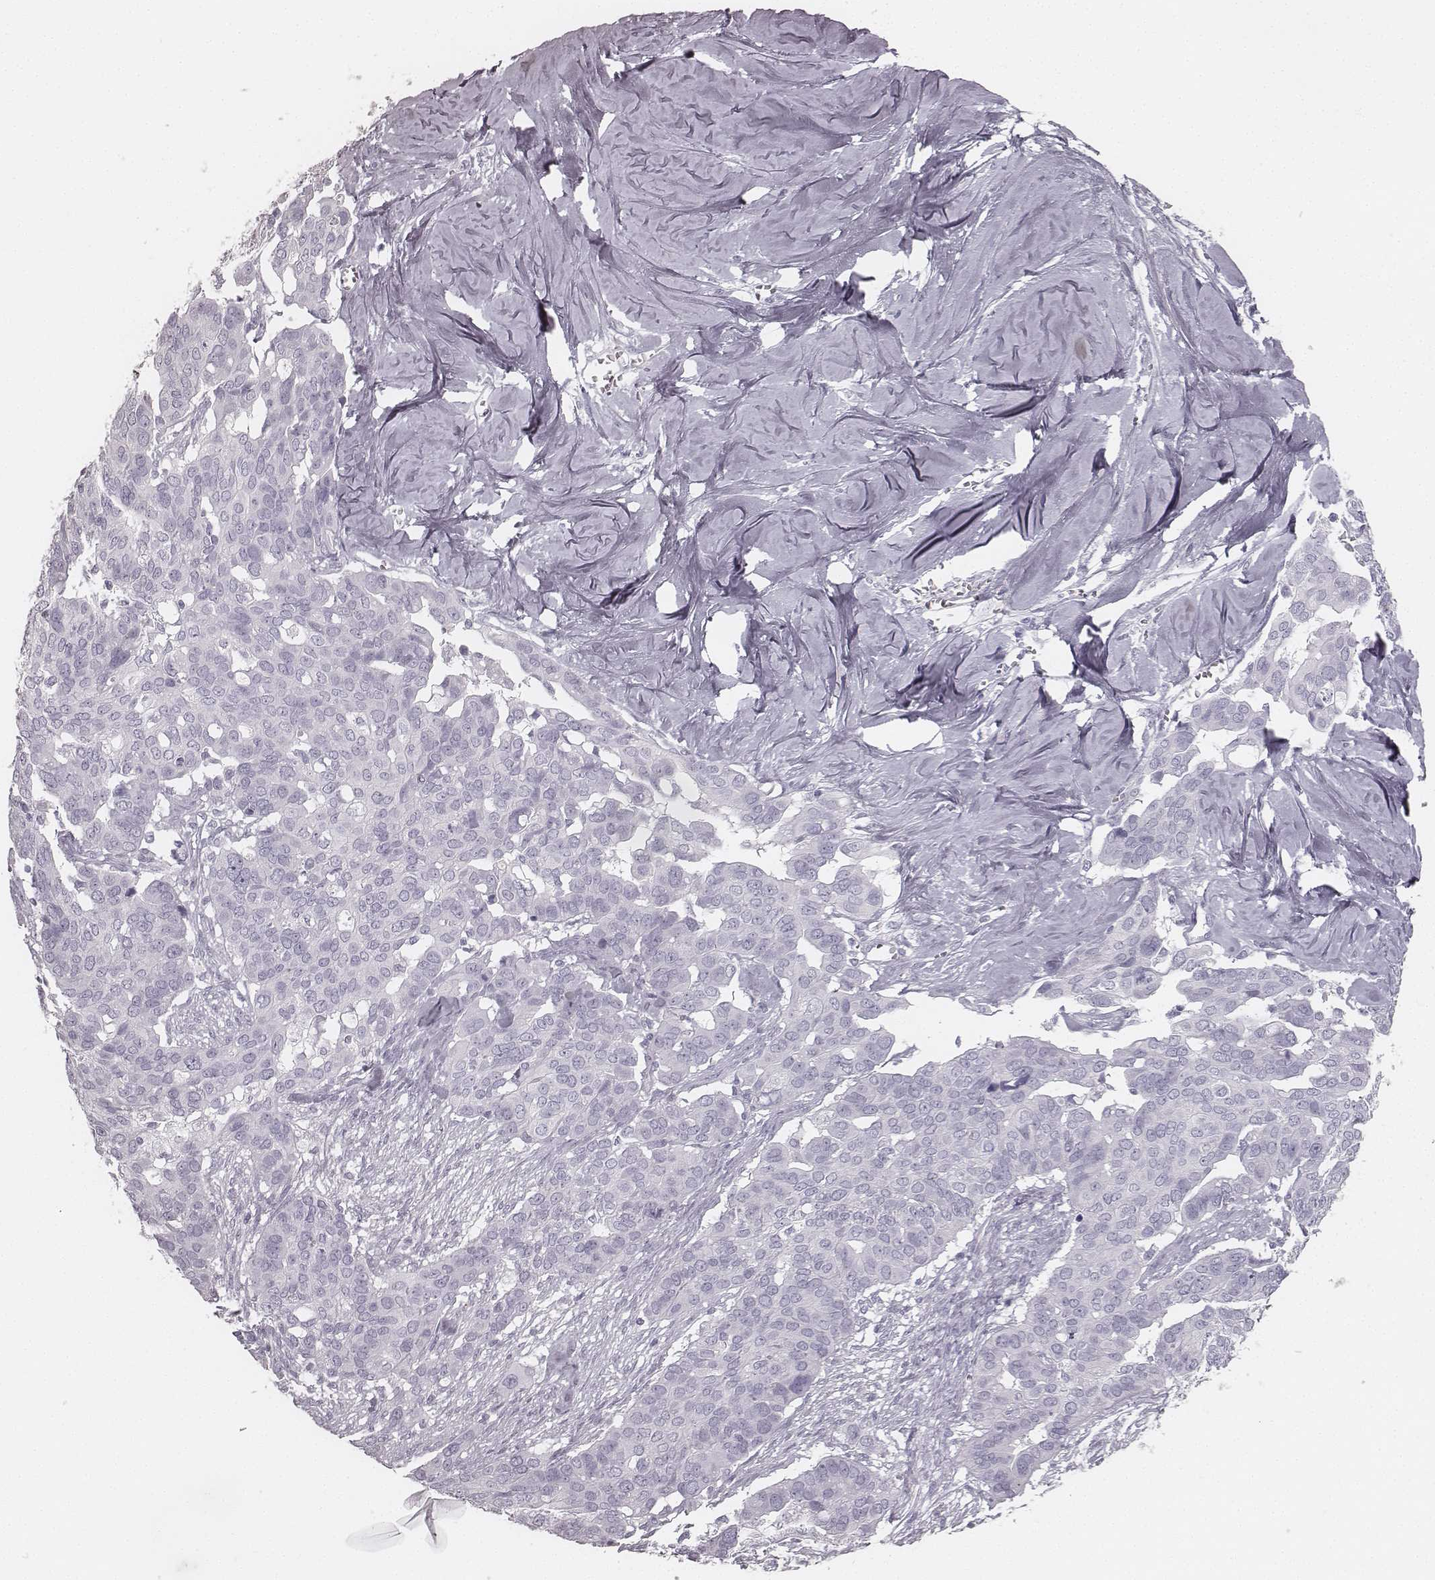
{"staining": {"intensity": "negative", "quantity": "none", "location": "none"}, "tissue": "ovarian cancer", "cell_type": "Tumor cells", "image_type": "cancer", "snomed": [{"axis": "morphology", "description": "Carcinoma, endometroid"}, {"axis": "topography", "description": "Ovary"}], "caption": "The IHC histopathology image has no significant staining in tumor cells of ovarian cancer (endometroid carcinoma) tissue.", "gene": "KRT34", "patient": {"sex": "female", "age": 78}}